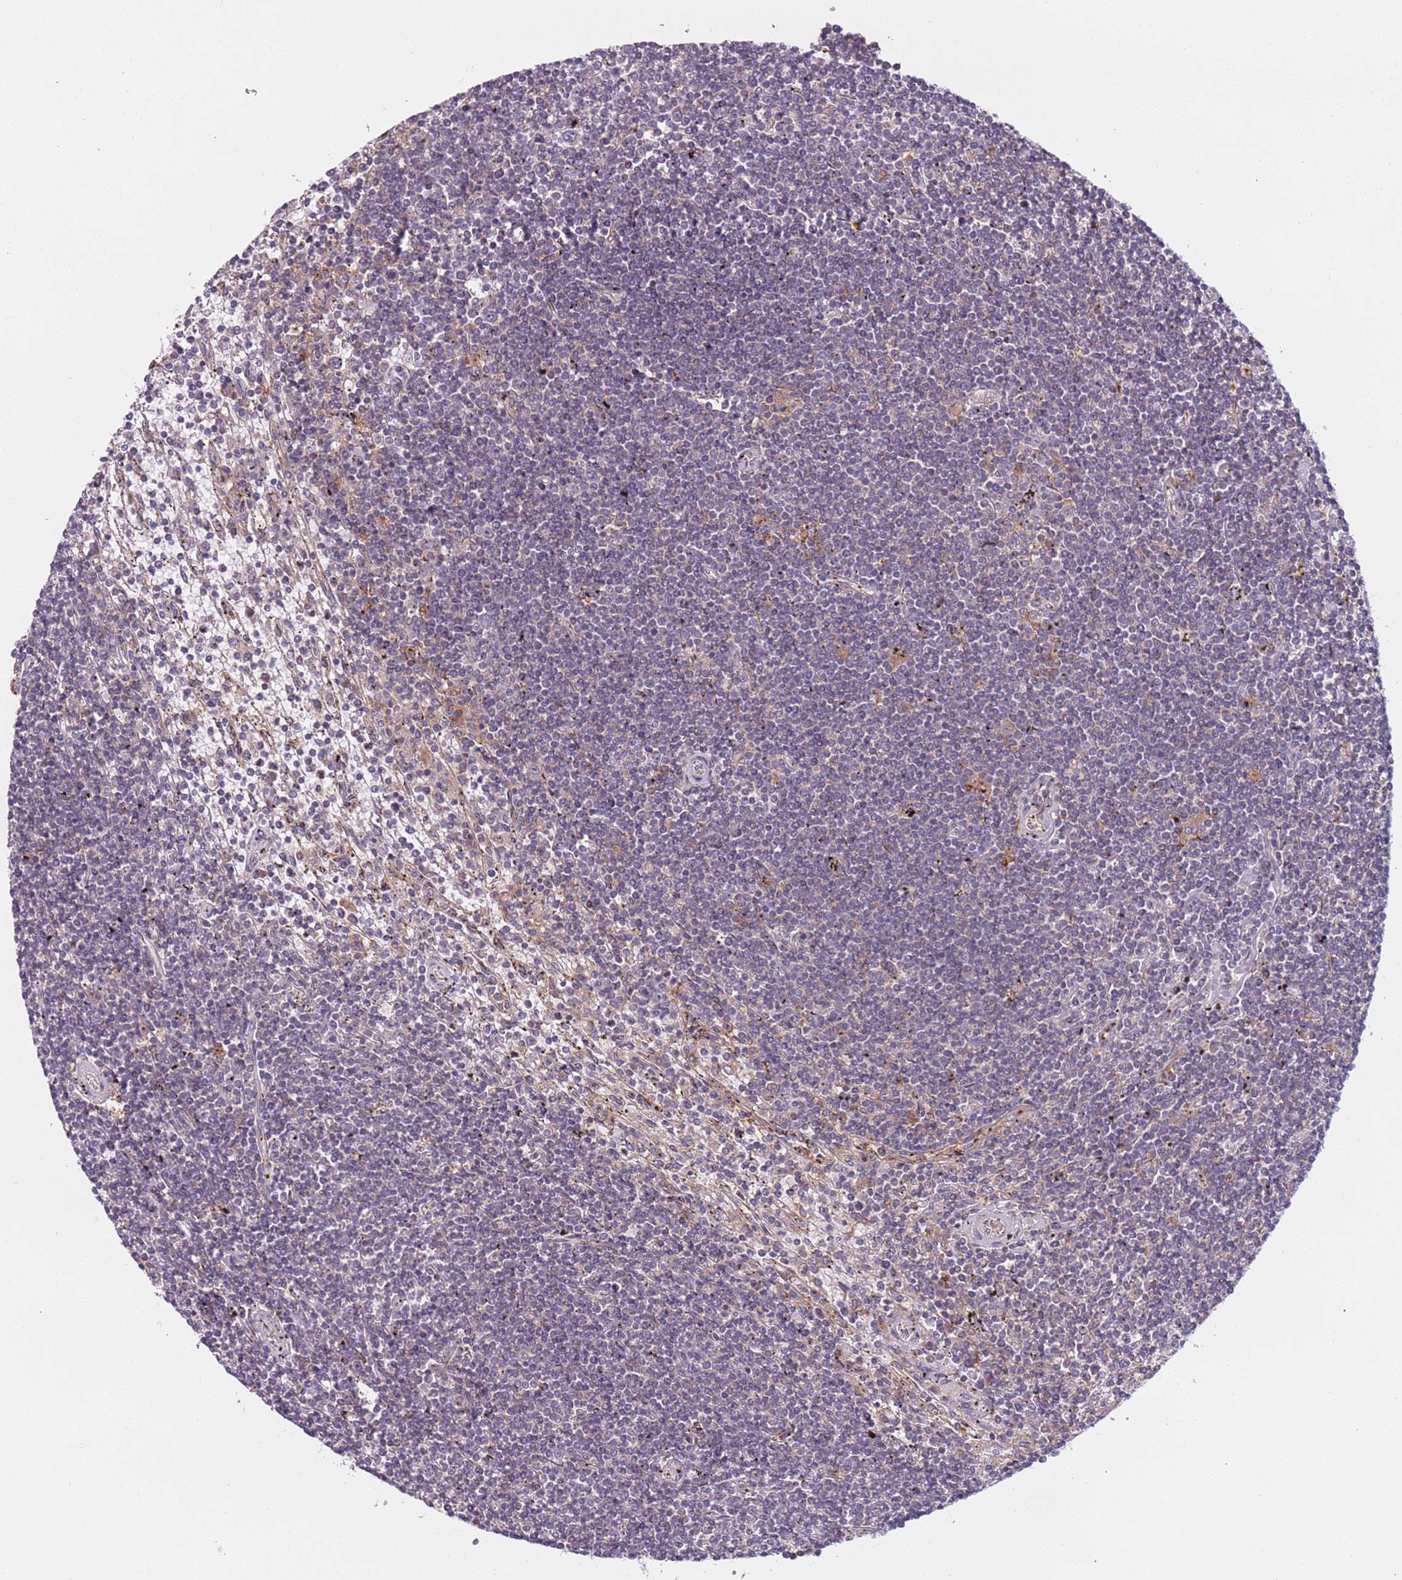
{"staining": {"intensity": "negative", "quantity": "none", "location": "none"}, "tissue": "lymphoma", "cell_type": "Tumor cells", "image_type": "cancer", "snomed": [{"axis": "morphology", "description": "Malignant lymphoma, non-Hodgkin's type, Low grade"}, {"axis": "topography", "description": "Spleen"}], "caption": "There is no significant positivity in tumor cells of lymphoma.", "gene": "AKTIP", "patient": {"sex": "male", "age": 76}}